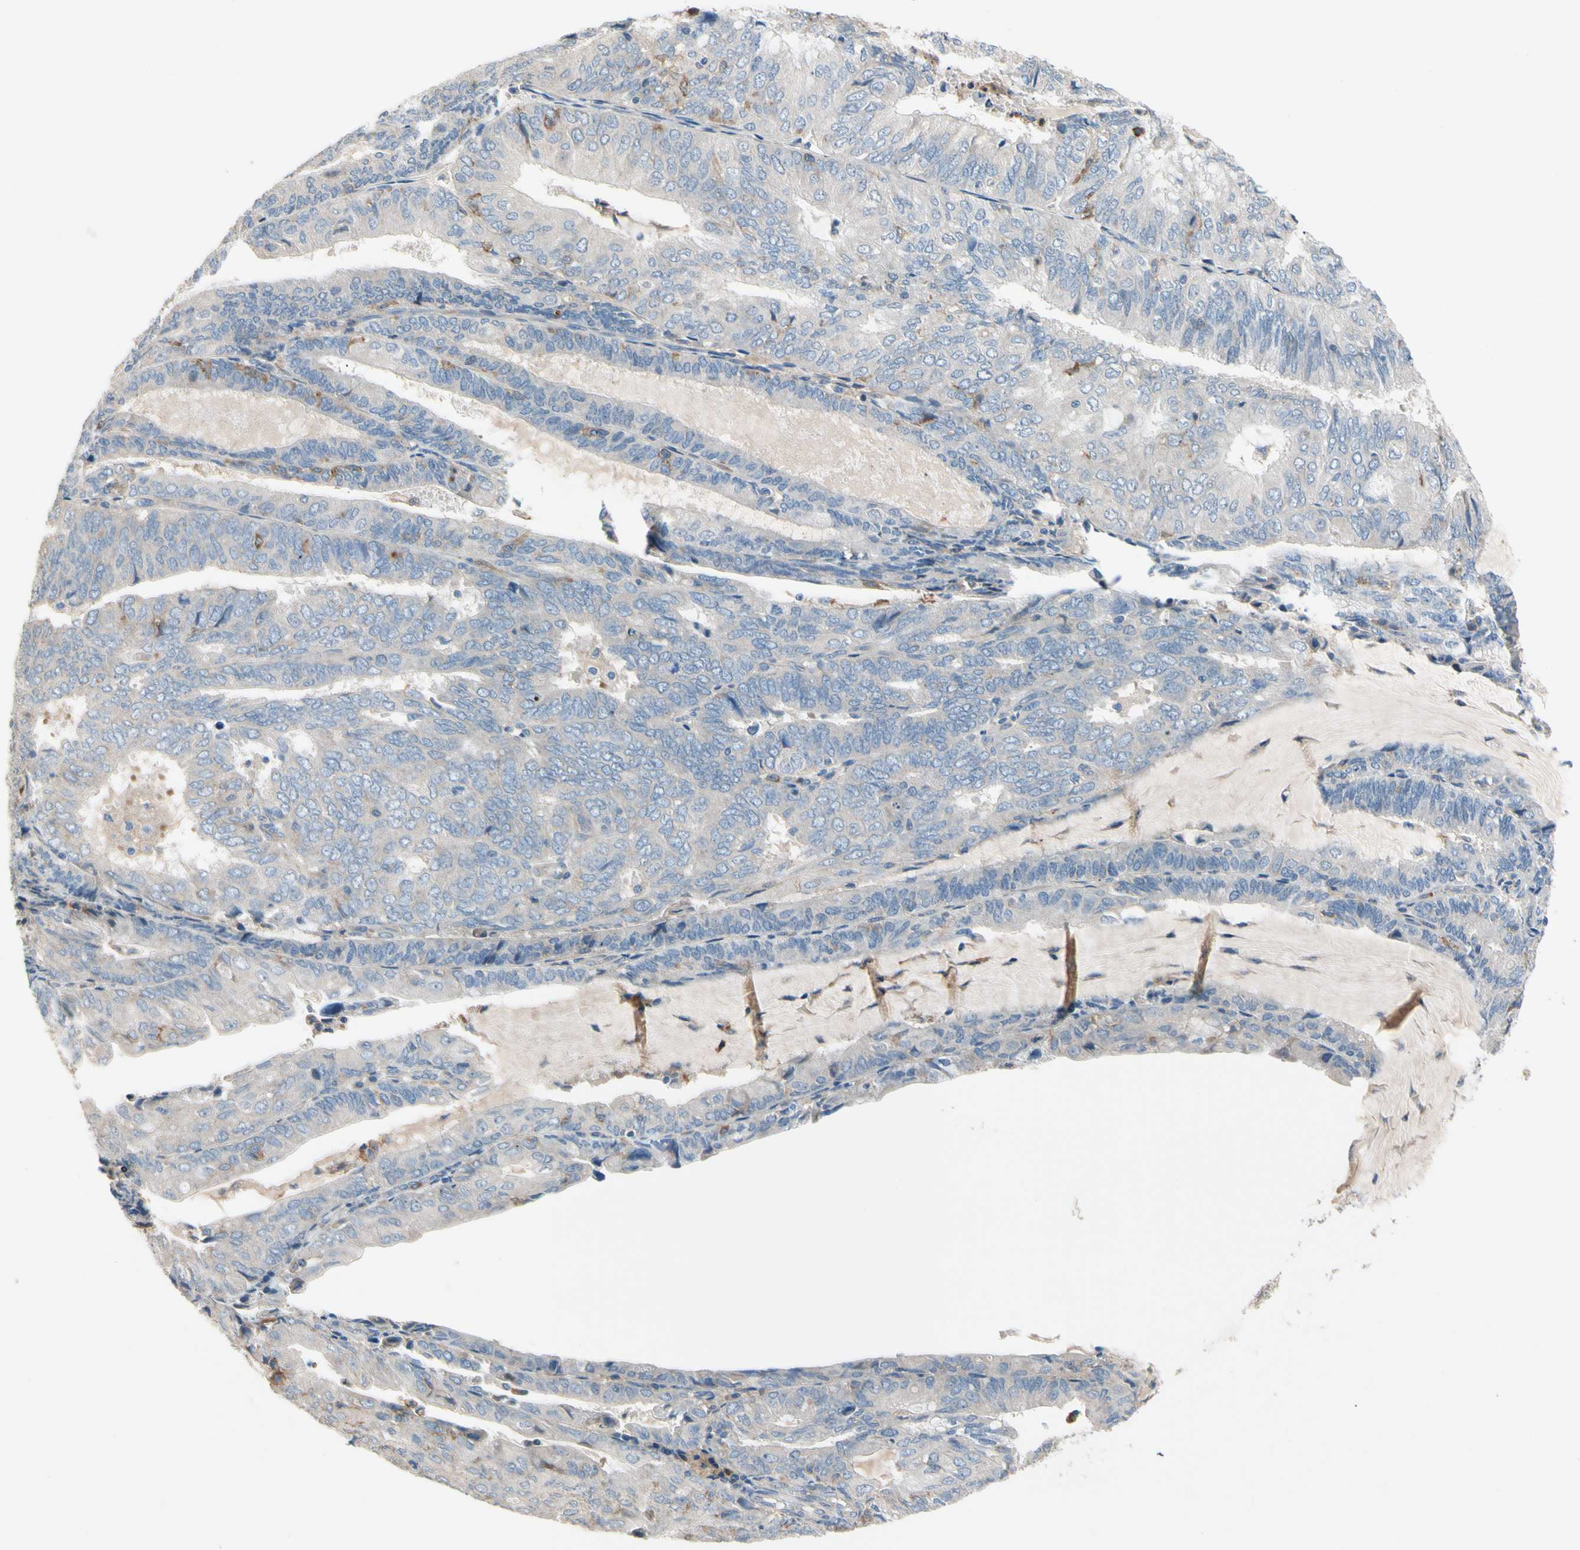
{"staining": {"intensity": "negative", "quantity": "none", "location": "none"}, "tissue": "endometrial cancer", "cell_type": "Tumor cells", "image_type": "cancer", "snomed": [{"axis": "morphology", "description": "Adenocarcinoma, NOS"}, {"axis": "topography", "description": "Endometrium"}], "caption": "Endometrial cancer (adenocarcinoma) was stained to show a protein in brown. There is no significant expression in tumor cells. (Stains: DAB immunohistochemistry (IHC) with hematoxylin counter stain, Microscopy: brightfield microscopy at high magnification).", "gene": "SIGLEC5", "patient": {"sex": "female", "age": 81}}